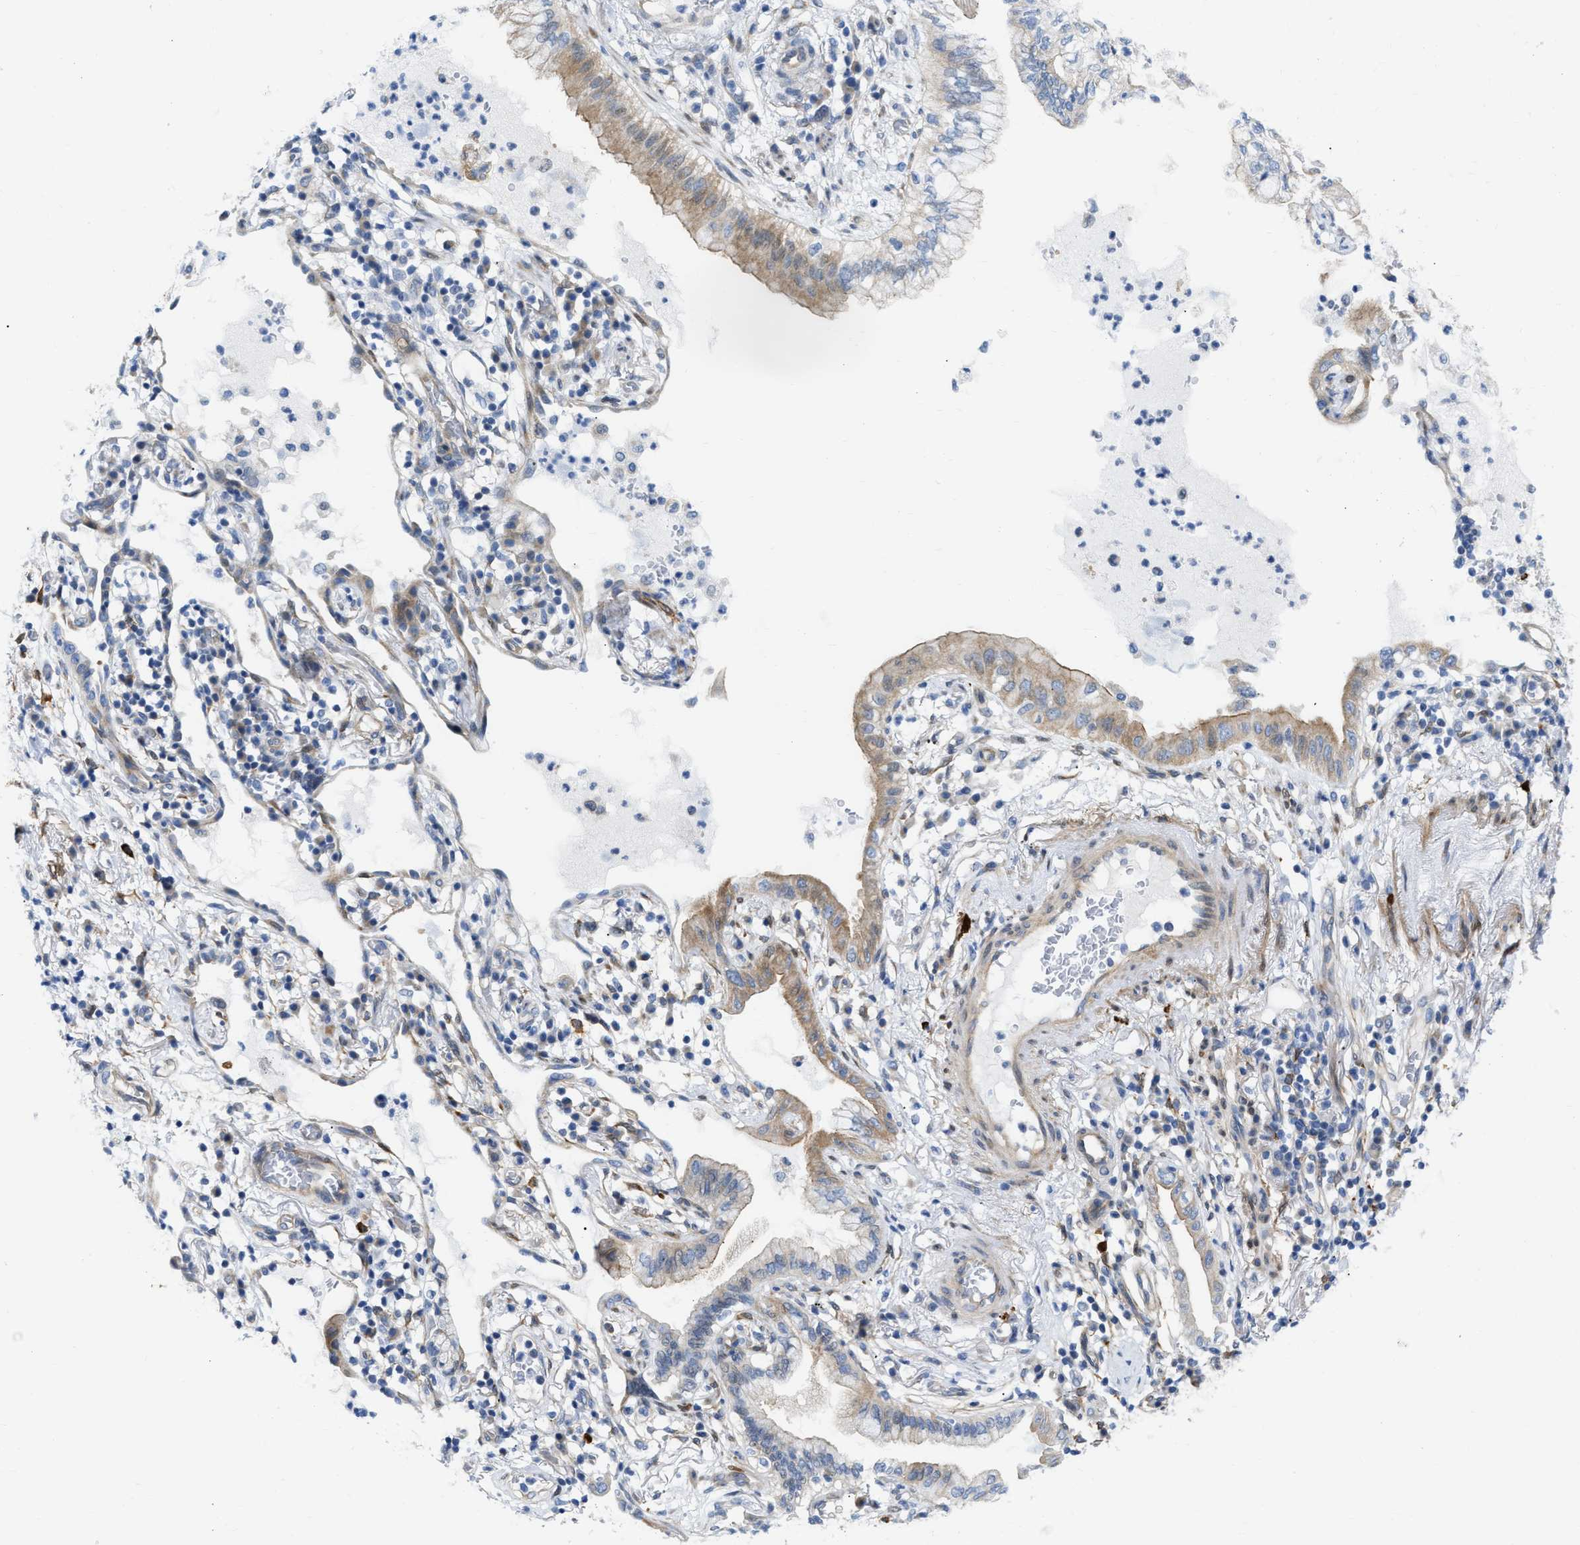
{"staining": {"intensity": "moderate", "quantity": ">75%", "location": "cytoplasmic/membranous"}, "tissue": "lung cancer", "cell_type": "Tumor cells", "image_type": "cancer", "snomed": [{"axis": "morphology", "description": "Adenocarcinoma, NOS"}, {"axis": "topography", "description": "Lung"}], "caption": "This is a micrograph of IHC staining of adenocarcinoma (lung), which shows moderate staining in the cytoplasmic/membranous of tumor cells.", "gene": "FHL1", "patient": {"sex": "female", "age": 70}}